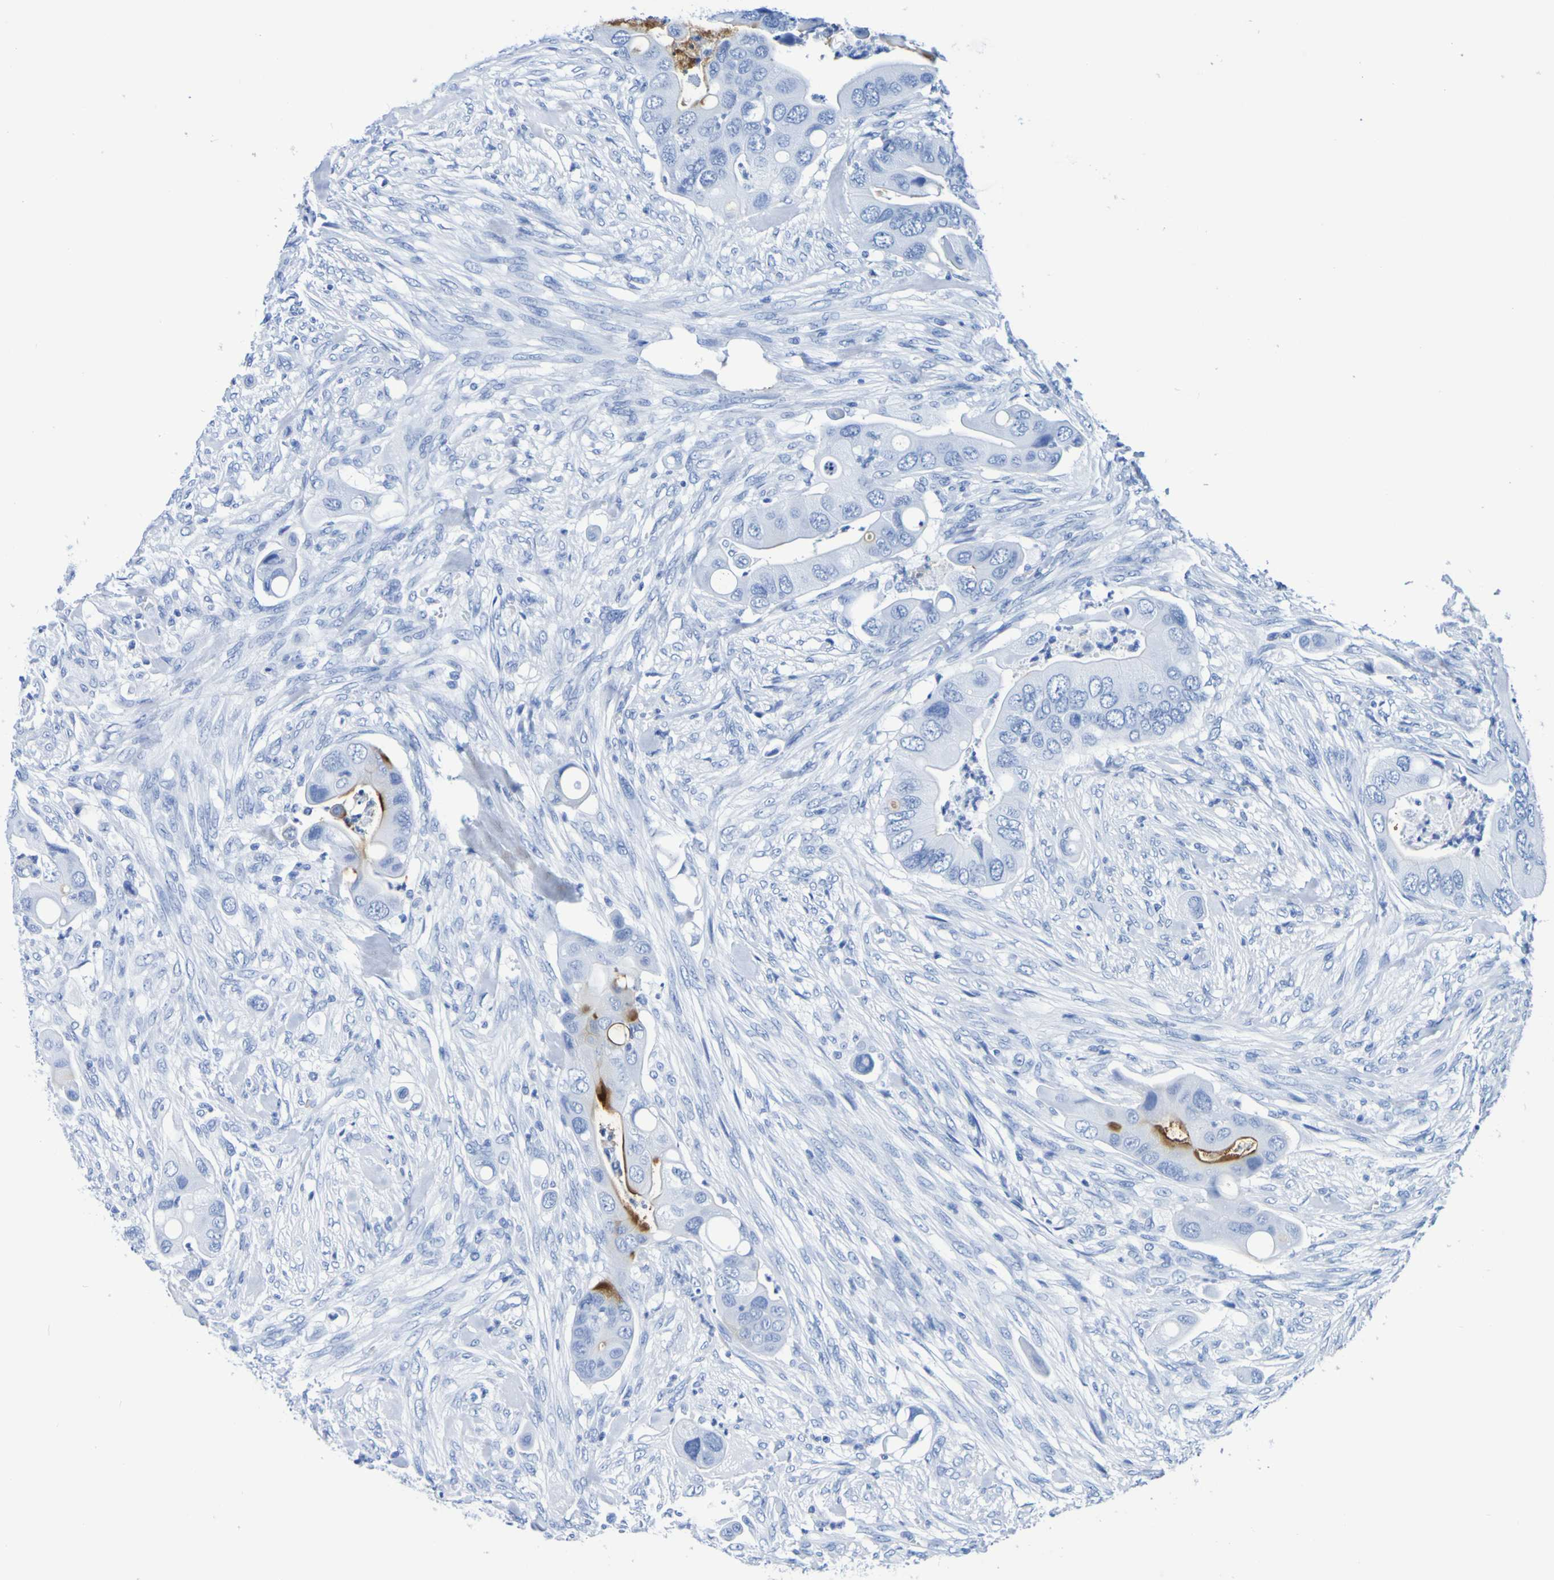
{"staining": {"intensity": "moderate", "quantity": "25%-75%", "location": "cytoplasmic/membranous"}, "tissue": "colorectal cancer", "cell_type": "Tumor cells", "image_type": "cancer", "snomed": [{"axis": "morphology", "description": "Adenocarcinoma, NOS"}, {"axis": "topography", "description": "Rectum"}], "caption": "A high-resolution image shows IHC staining of colorectal adenocarcinoma, which displays moderate cytoplasmic/membranous expression in about 25%-75% of tumor cells.", "gene": "DPEP1", "patient": {"sex": "female", "age": 57}}